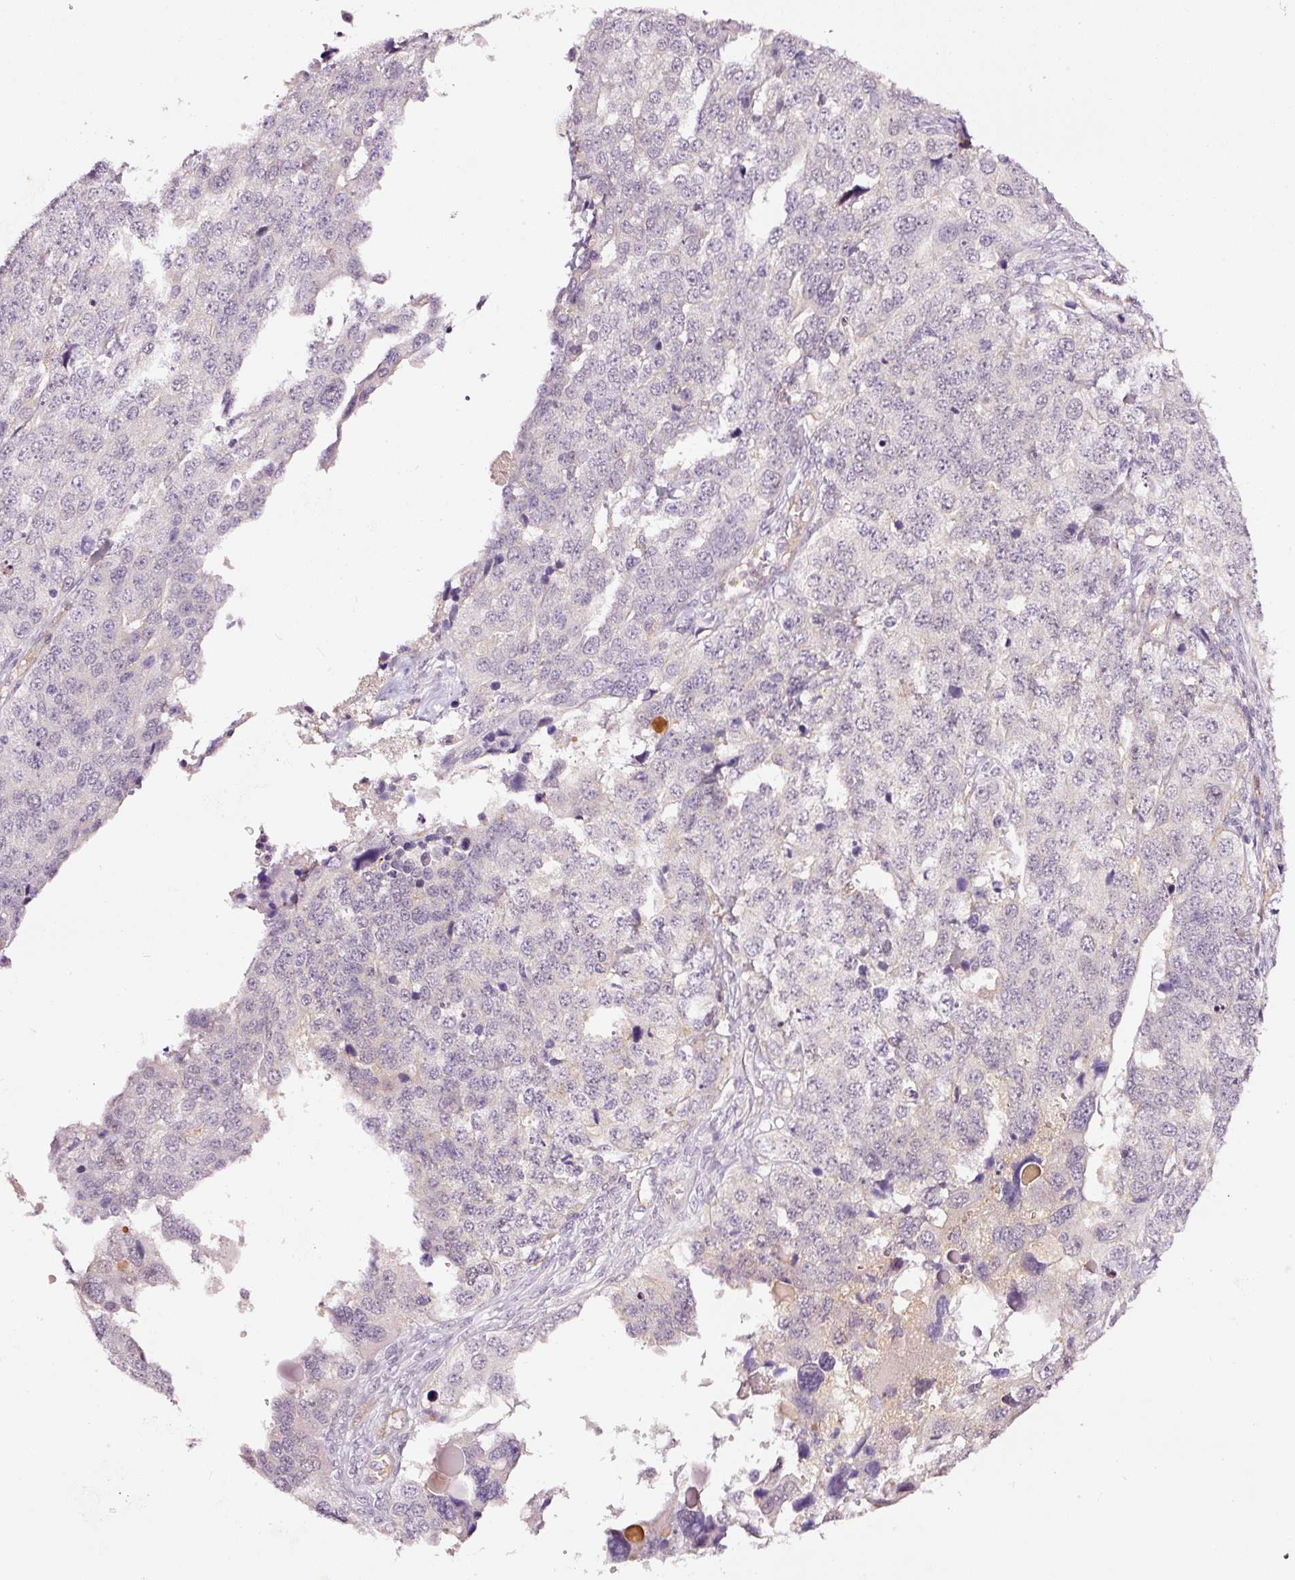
{"staining": {"intensity": "negative", "quantity": "none", "location": "none"}, "tissue": "ovarian cancer", "cell_type": "Tumor cells", "image_type": "cancer", "snomed": [{"axis": "morphology", "description": "Cystadenocarcinoma, serous, NOS"}, {"axis": "topography", "description": "Ovary"}], "caption": "The histopathology image exhibits no significant staining in tumor cells of ovarian cancer (serous cystadenocarcinoma).", "gene": "ABCB4", "patient": {"sex": "female", "age": 76}}